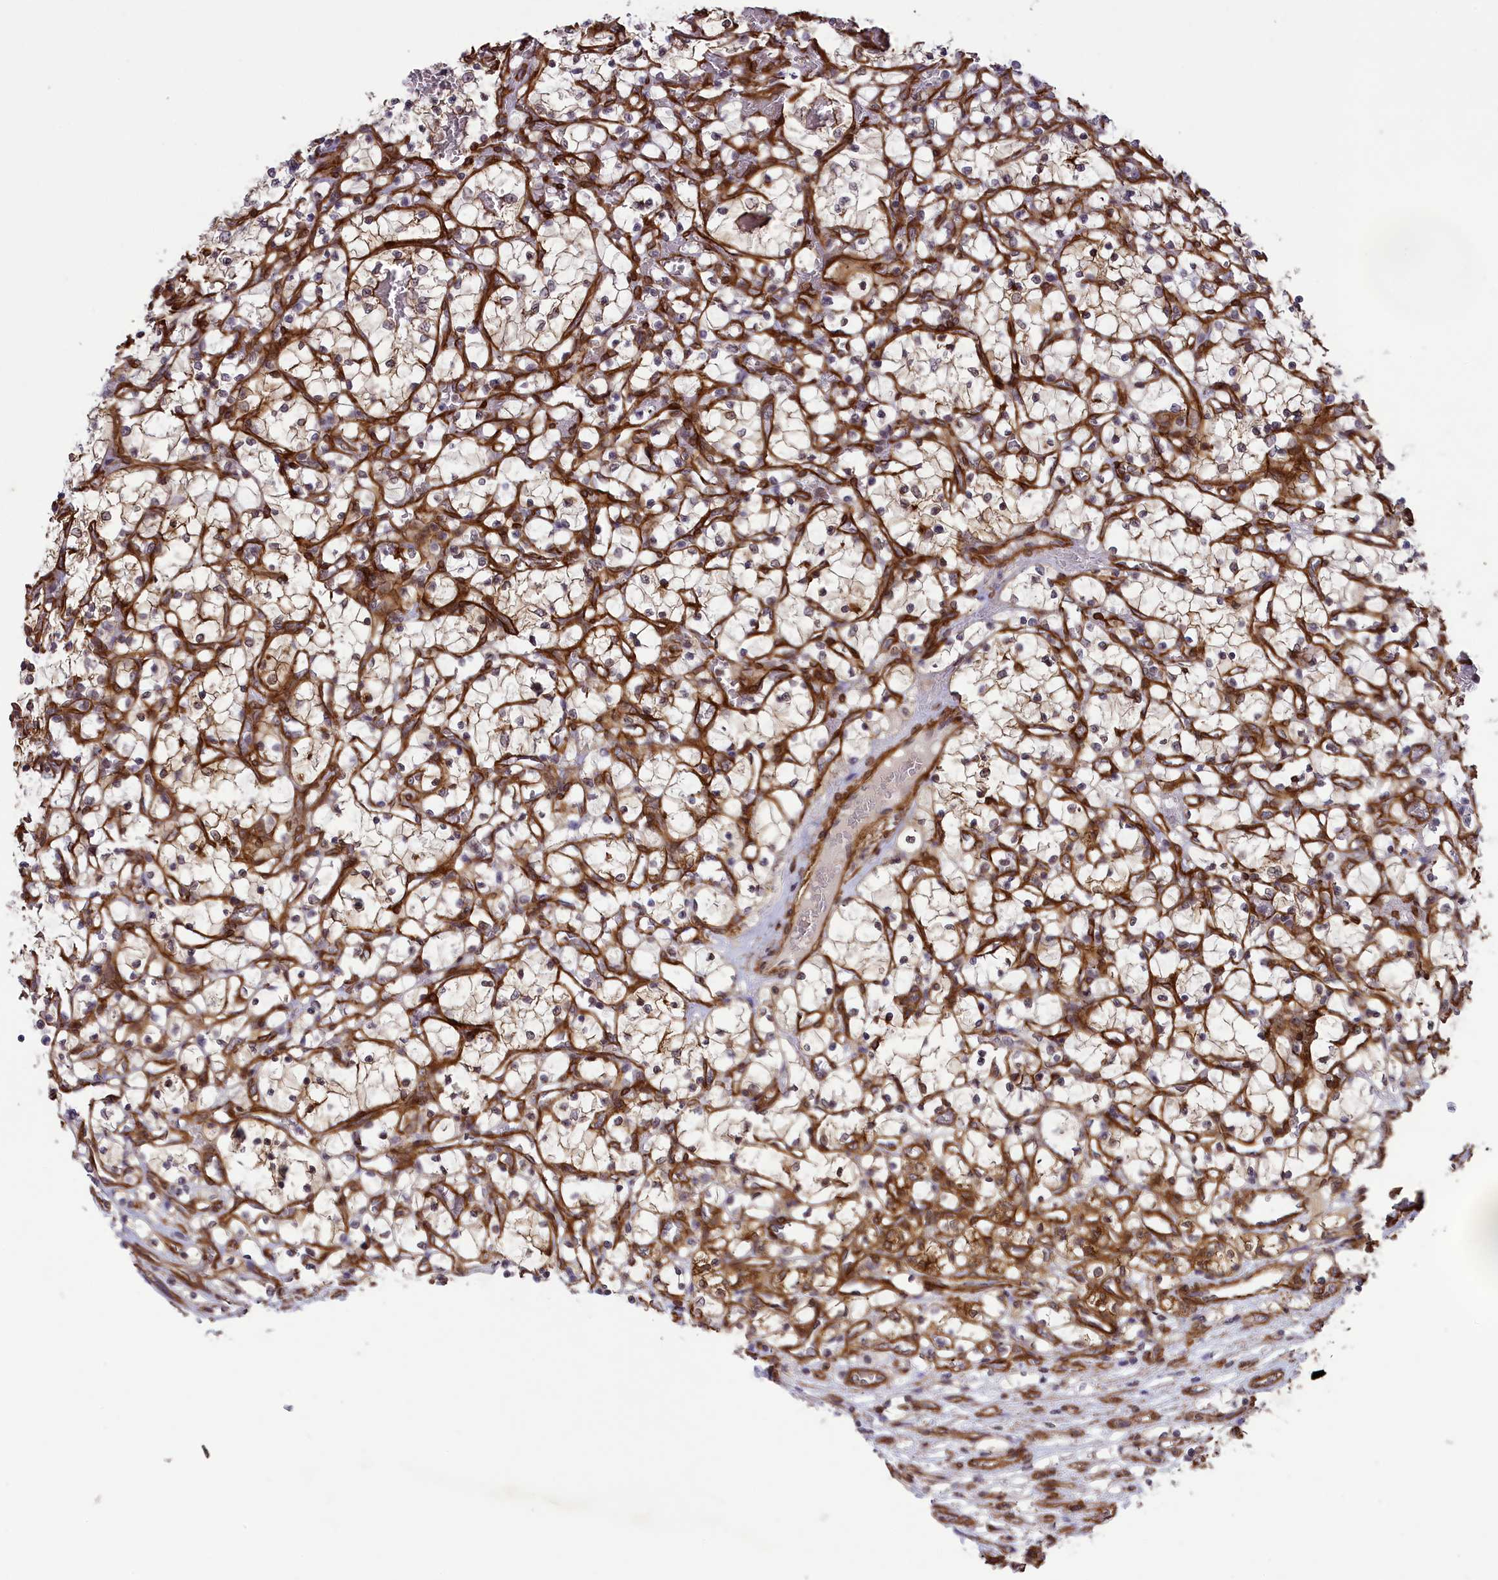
{"staining": {"intensity": "moderate", "quantity": ">75%", "location": "cytoplasmic/membranous,nuclear"}, "tissue": "renal cancer", "cell_type": "Tumor cells", "image_type": "cancer", "snomed": [{"axis": "morphology", "description": "Adenocarcinoma, NOS"}, {"axis": "topography", "description": "Kidney"}], "caption": "Immunohistochemical staining of human renal adenocarcinoma demonstrates moderate cytoplasmic/membranous and nuclear protein staining in about >75% of tumor cells.", "gene": "TNS1", "patient": {"sex": "female", "age": 69}}